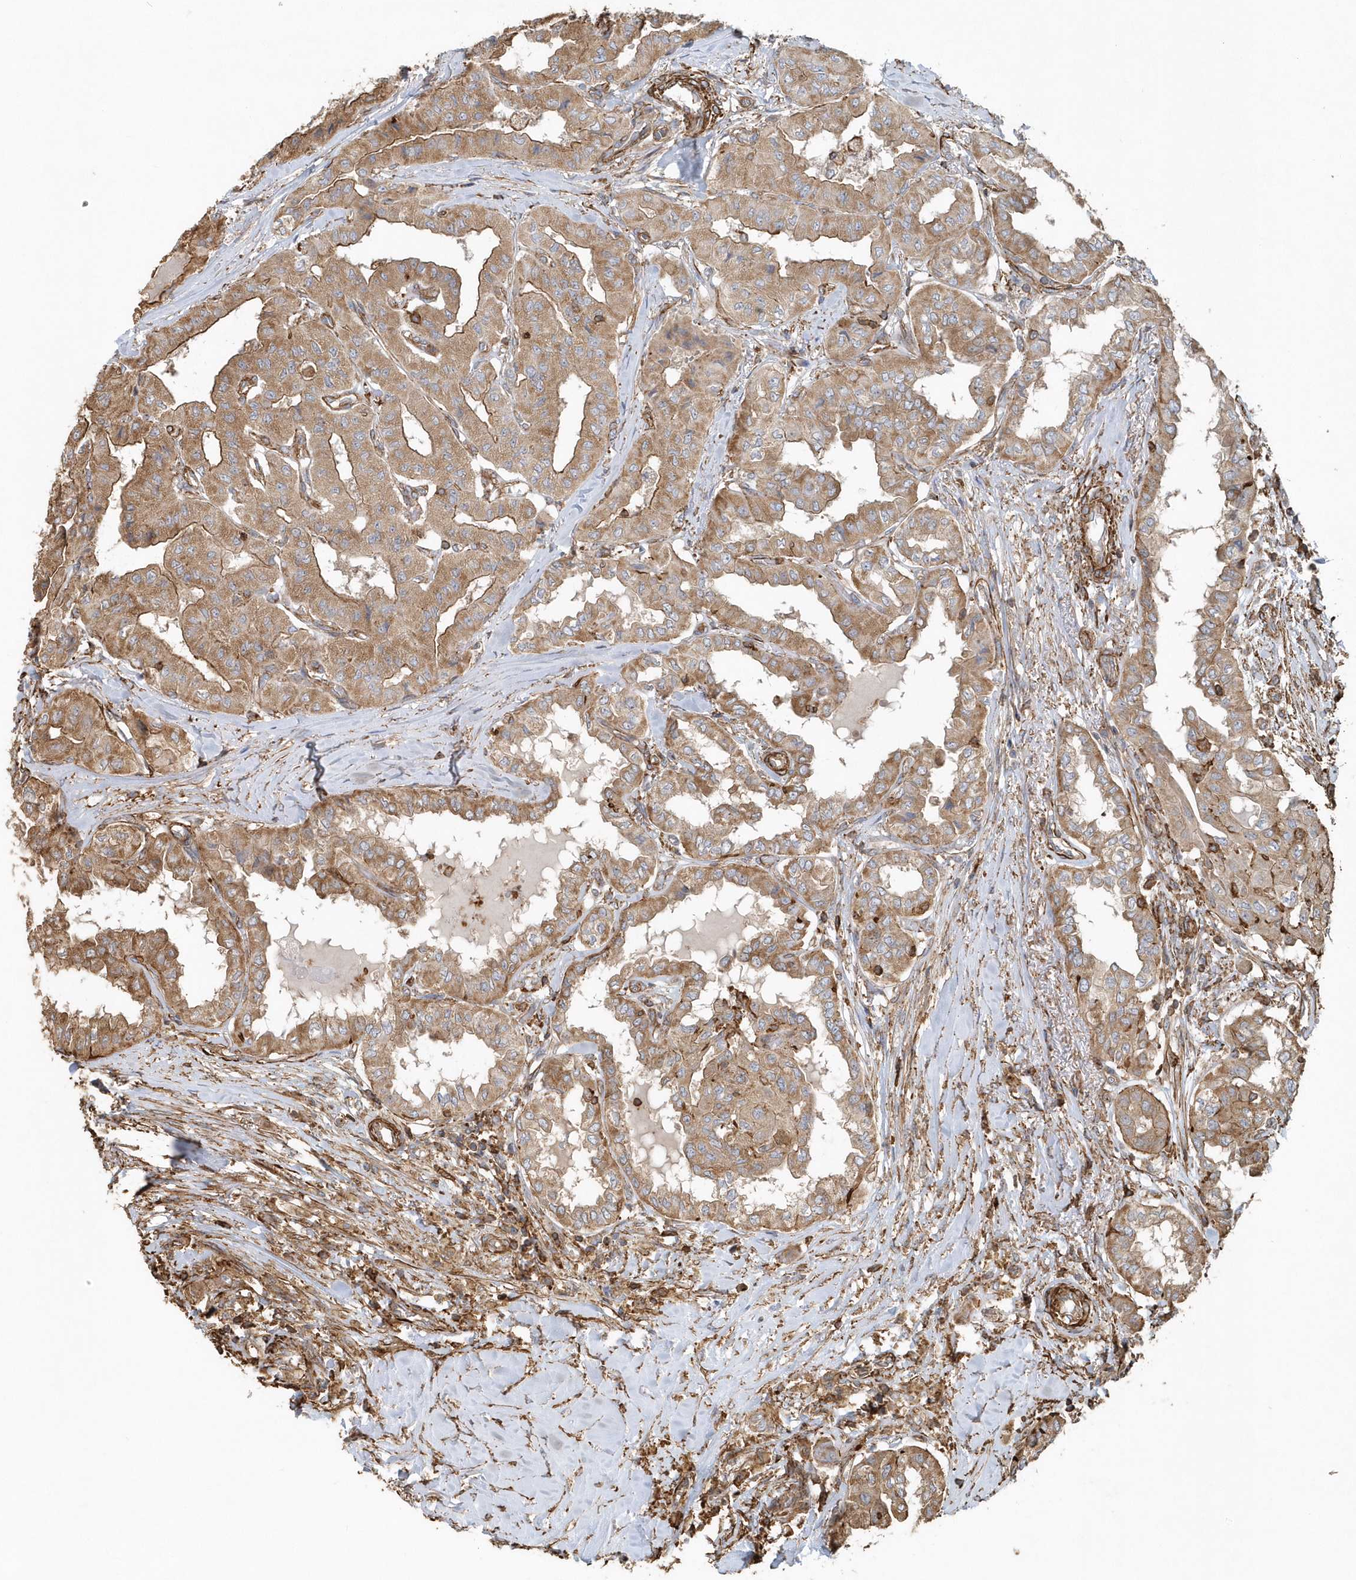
{"staining": {"intensity": "moderate", "quantity": ">75%", "location": "cytoplasmic/membranous"}, "tissue": "thyroid cancer", "cell_type": "Tumor cells", "image_type": "cancer", "snomed": [{"axis": "morphology", "description": "Papillary adenocarcinoma, NOS"}, {"axis": "topography", "description": "Thyroid gland"}], "caption": "Protein staining of papillary adenocarcinoma (thyroid) tissue exhibits moderate cytoplasmic/membranous positivity in about >75% of tumor cells.", "gene": "MMUT", "patient": {"sex": "female", "age": 59}}